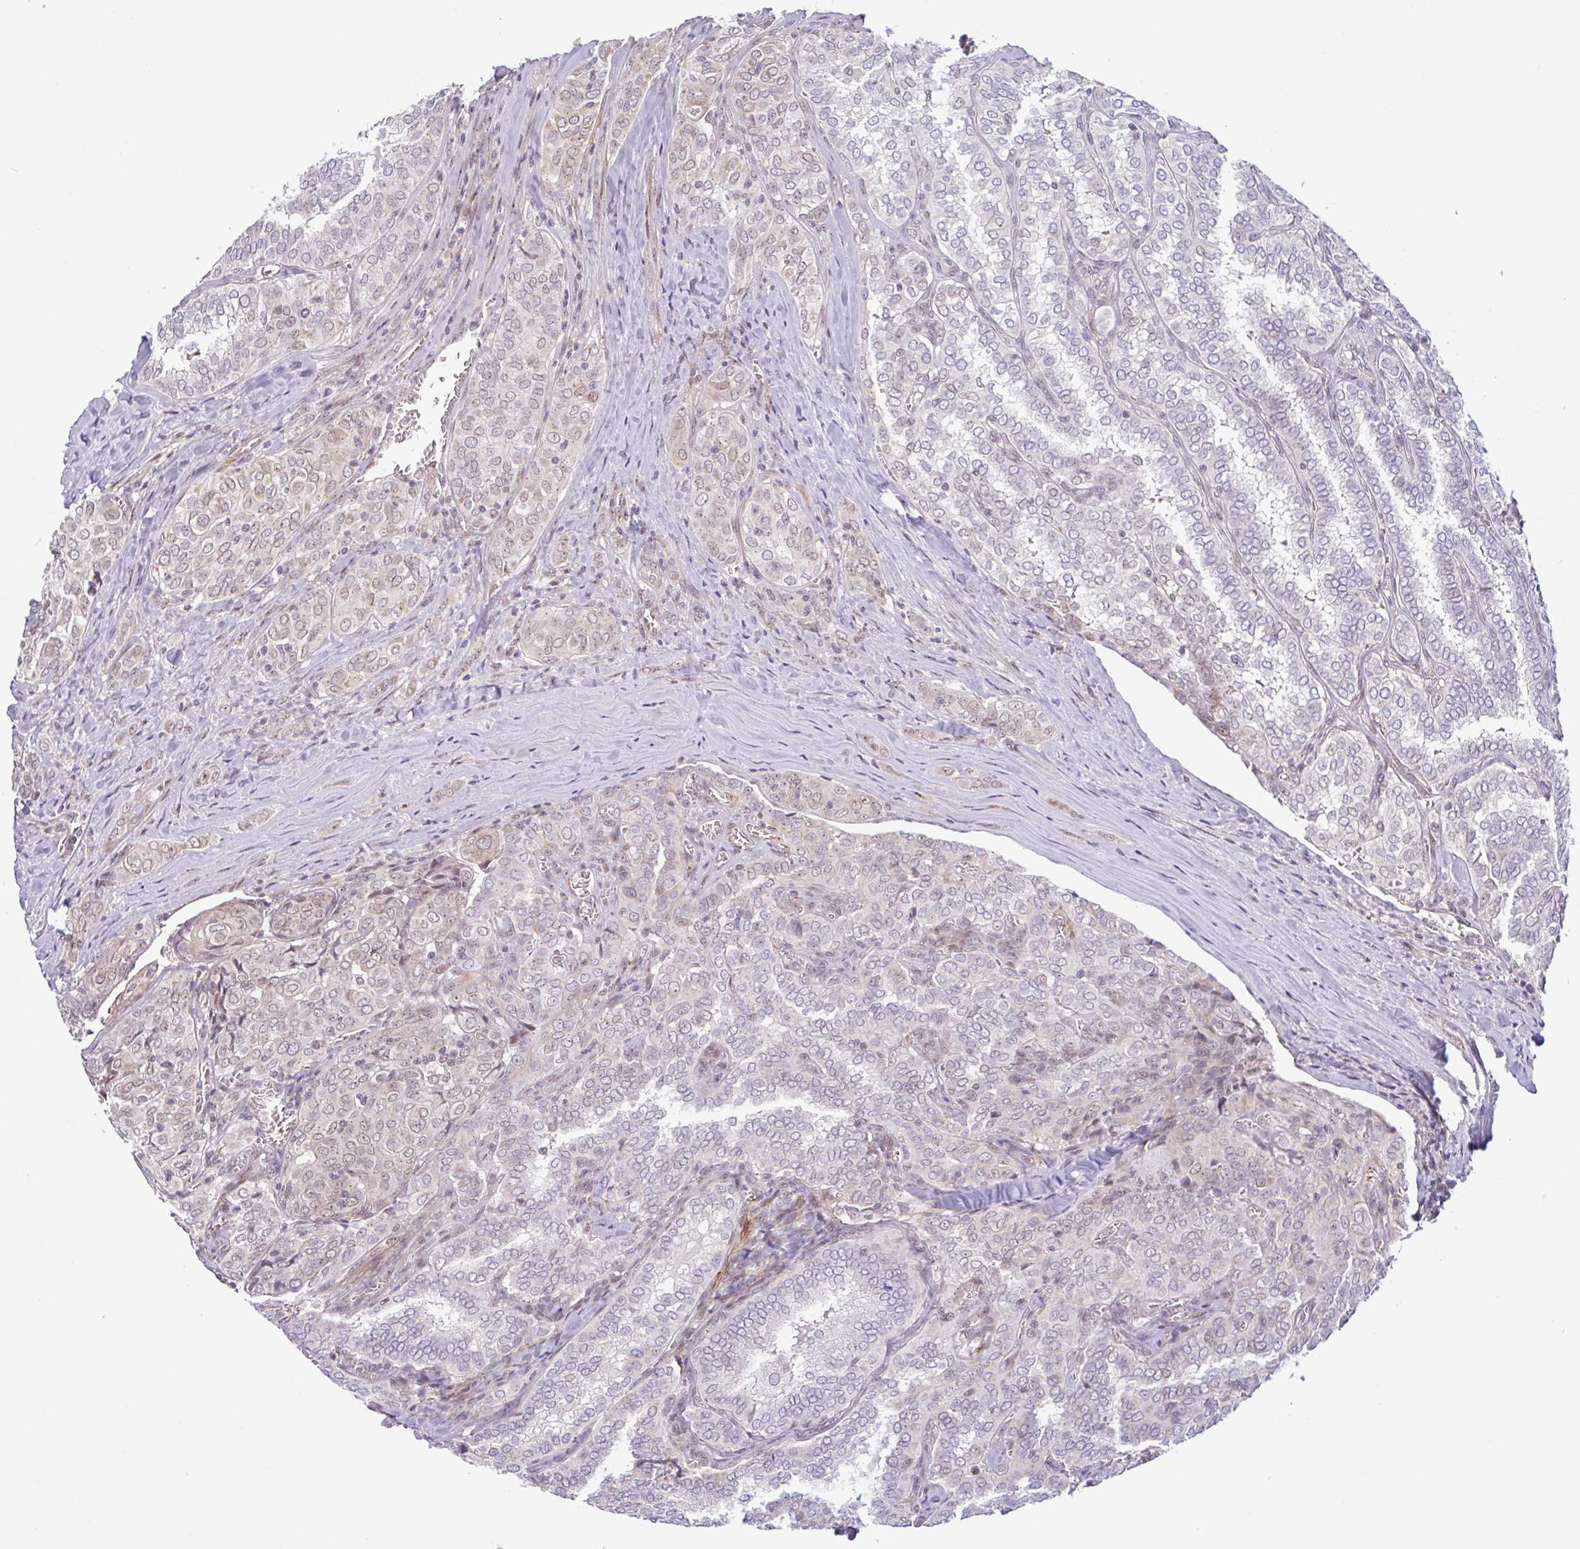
{"staining": {"intensity": "weak", "quantity": "25%-75%", "location": "nuclear"}, "tissue": "thyroid cancer", "cell_type": "Tumor cells", "image_type": "cancer", "snomed": [{"axis": "morphology", "description": "Papillary adenocarcinoma, NOS"}, {"axis": "topography", "description": "Thyroid gland"}], "caption": "Approximately 25%-75% of tumor cells in human thyroid cancer show weak nuclear protein staining as visualized by brown immunohistochemical staining.", "gene": "TMEM119", "patient": {"sex": "female", "age": 30}}